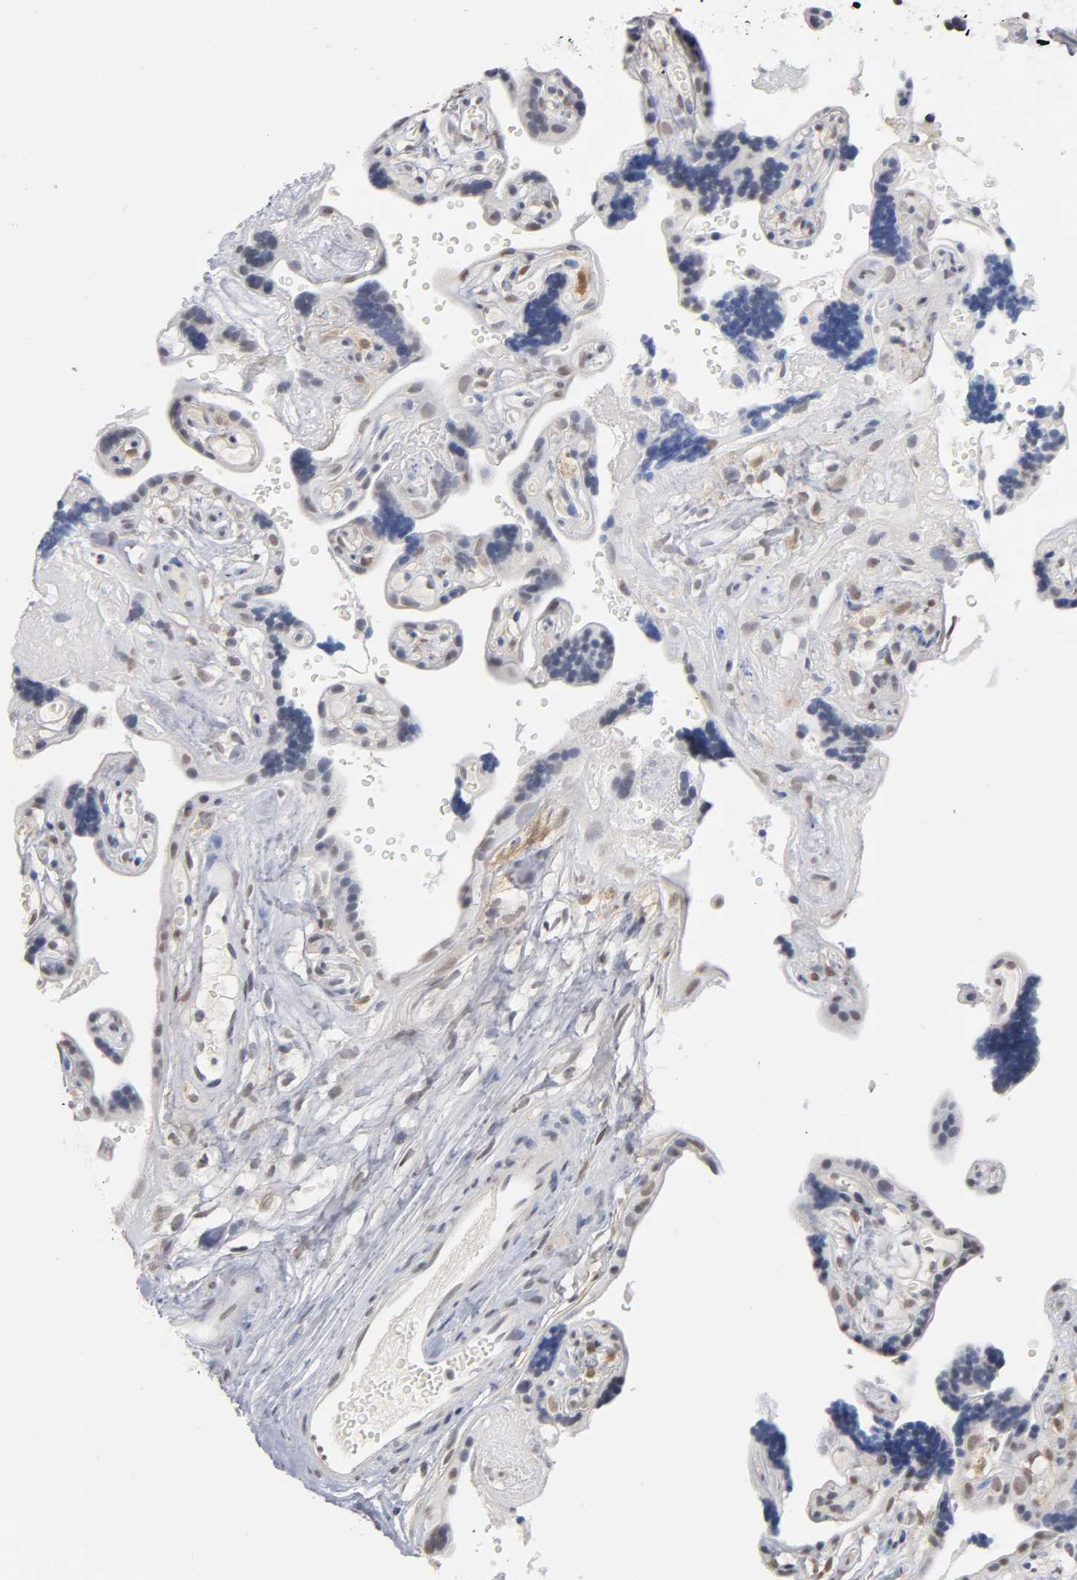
{"staining": {"intensity": "moderate", "quantity": "<25%", "location": "cytoplasmic/membranous,nuclear"}, "tissue": "placenta", "cell_type": "Trophoblastic cells", "image_type": "normal", "snomed": [{"axis": "morphology", "description": "Normal tissue, NOS"}, {"axis": "topography", "description": "Placenta"}], "caption": "Protein analysis of unremarkable placenta exhibits moderate cytoplasmic/membranous,nuclear positivity in about <25% of trophoblastic cells. The staining is performed using DAB brown chromogen to label protein expression. The nuclei are counter-stained blue using hematoxylin.", "gene": "CRABP2", "patient": {"sex": "female", "age": 30}}